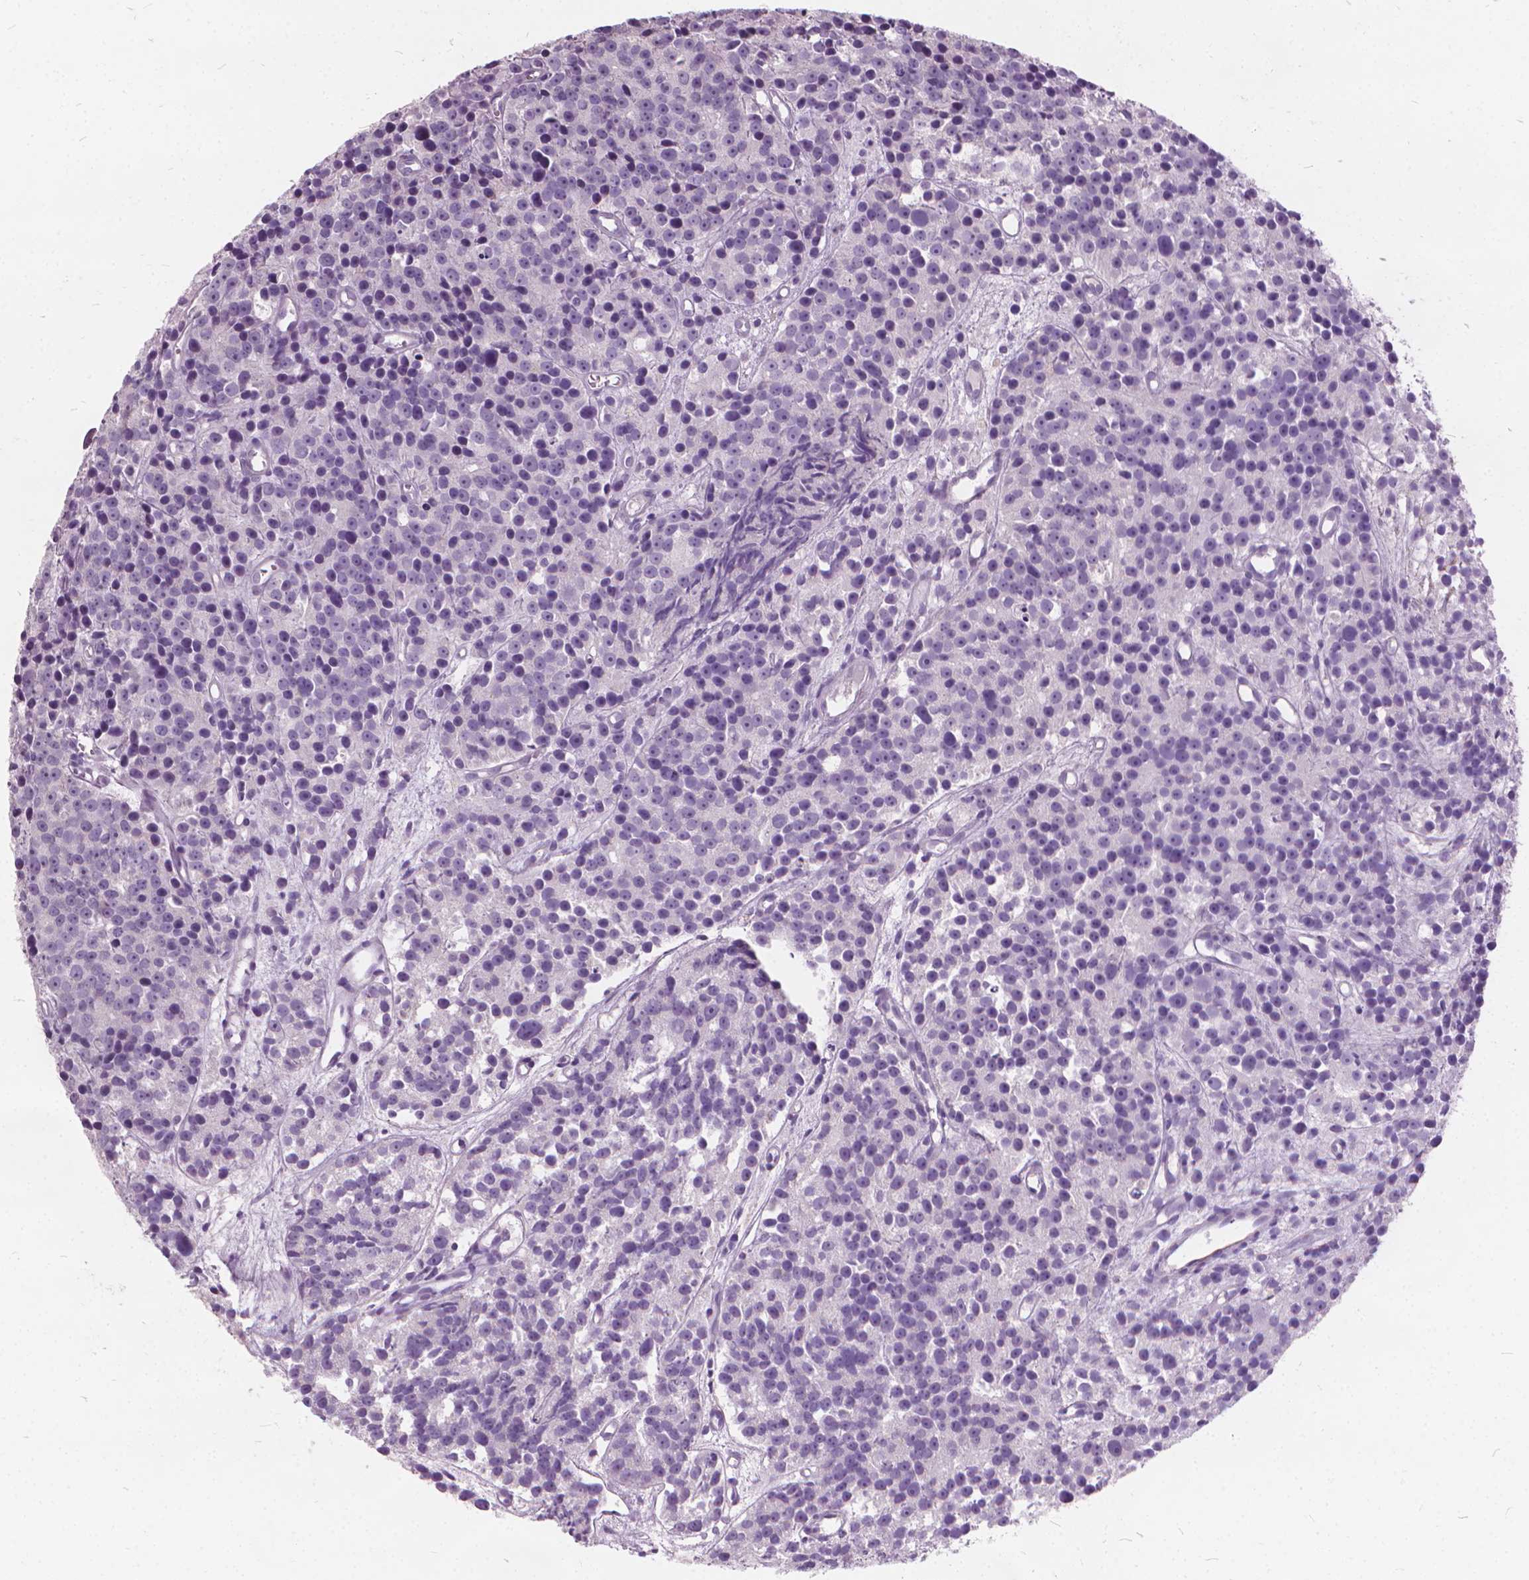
{"staining": {"intensity": "negative", "quantity": "none", "location": "none"}, "tissue": "prostate cancer", "cell_type": "Tumor cells", "image_type": "cancer", "snomed": [{"axis": "morphology", "description": "Adenocarcinoma, High grade"}, {"axis": "topography", "description": "Prostate"}], "caption": "Prostate high-grade adenocarcinoma was stained to show a protein in brown. There is no significant expression in tumor cells.", "gene": "DNM1", "patient": {"sex": "male", "age": 77}}